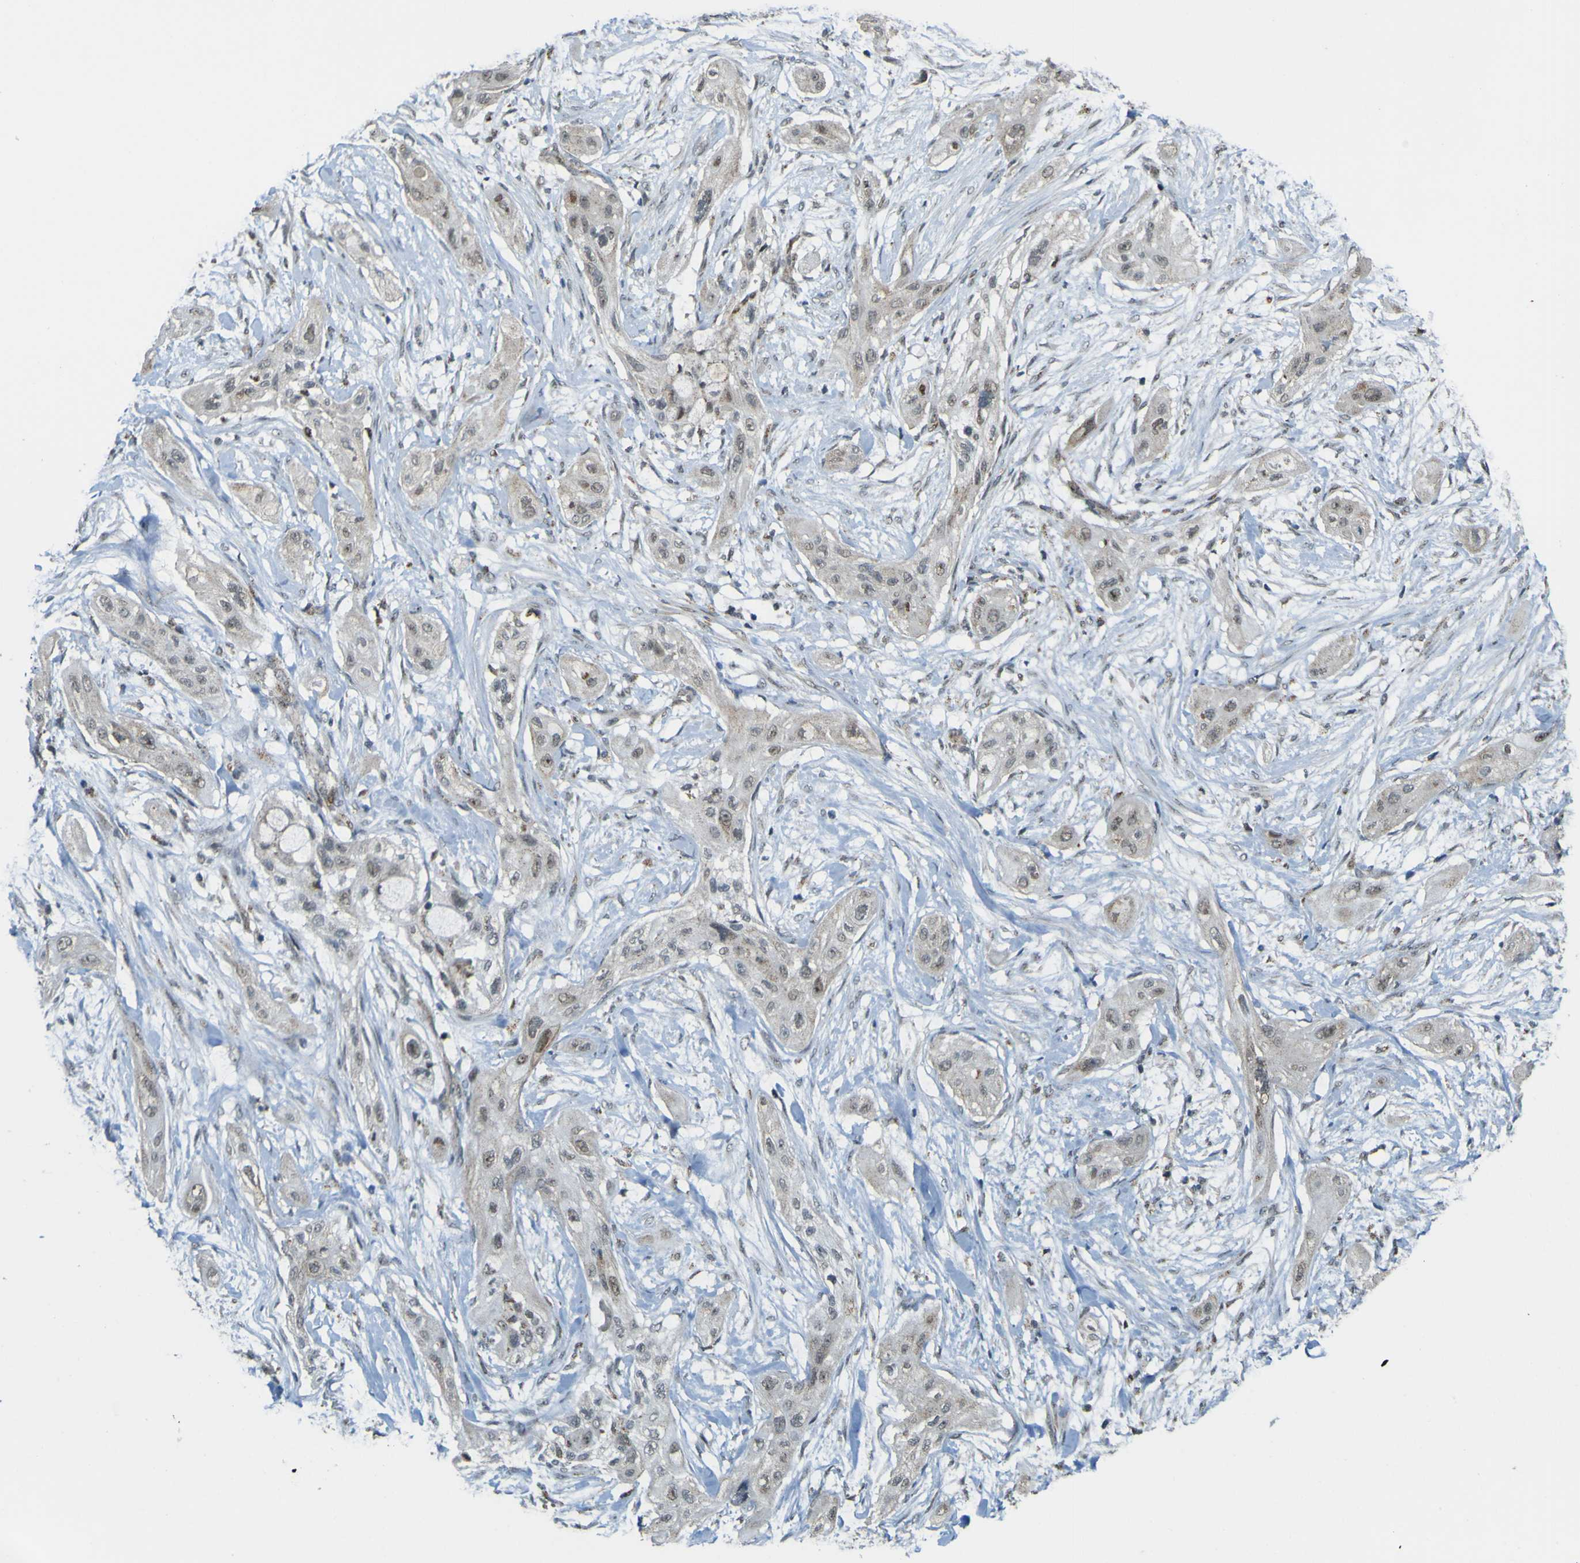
{"staining": {"intensity": "weak", "quantity": ">75%", "location": "cytoplasmic/membranous"}, "tissue": "lung cancer", "cell_type": "Tumor cells", "image_type": "cancer", "snomed": [{"axis": "morphology", "description": "Squamous cell carcinoma, NOS"}, {"axis": "topography", "description": "Lung"}], "caption": "Lung cancer (squamous cell carcinoma) stained with a brown dye exhibits weak cytoplasmic/membranous positive positivity in approximately >75% of tumor cells.", "gene": "ACBD5", "patient": {"sex": "female", "age": 47}}